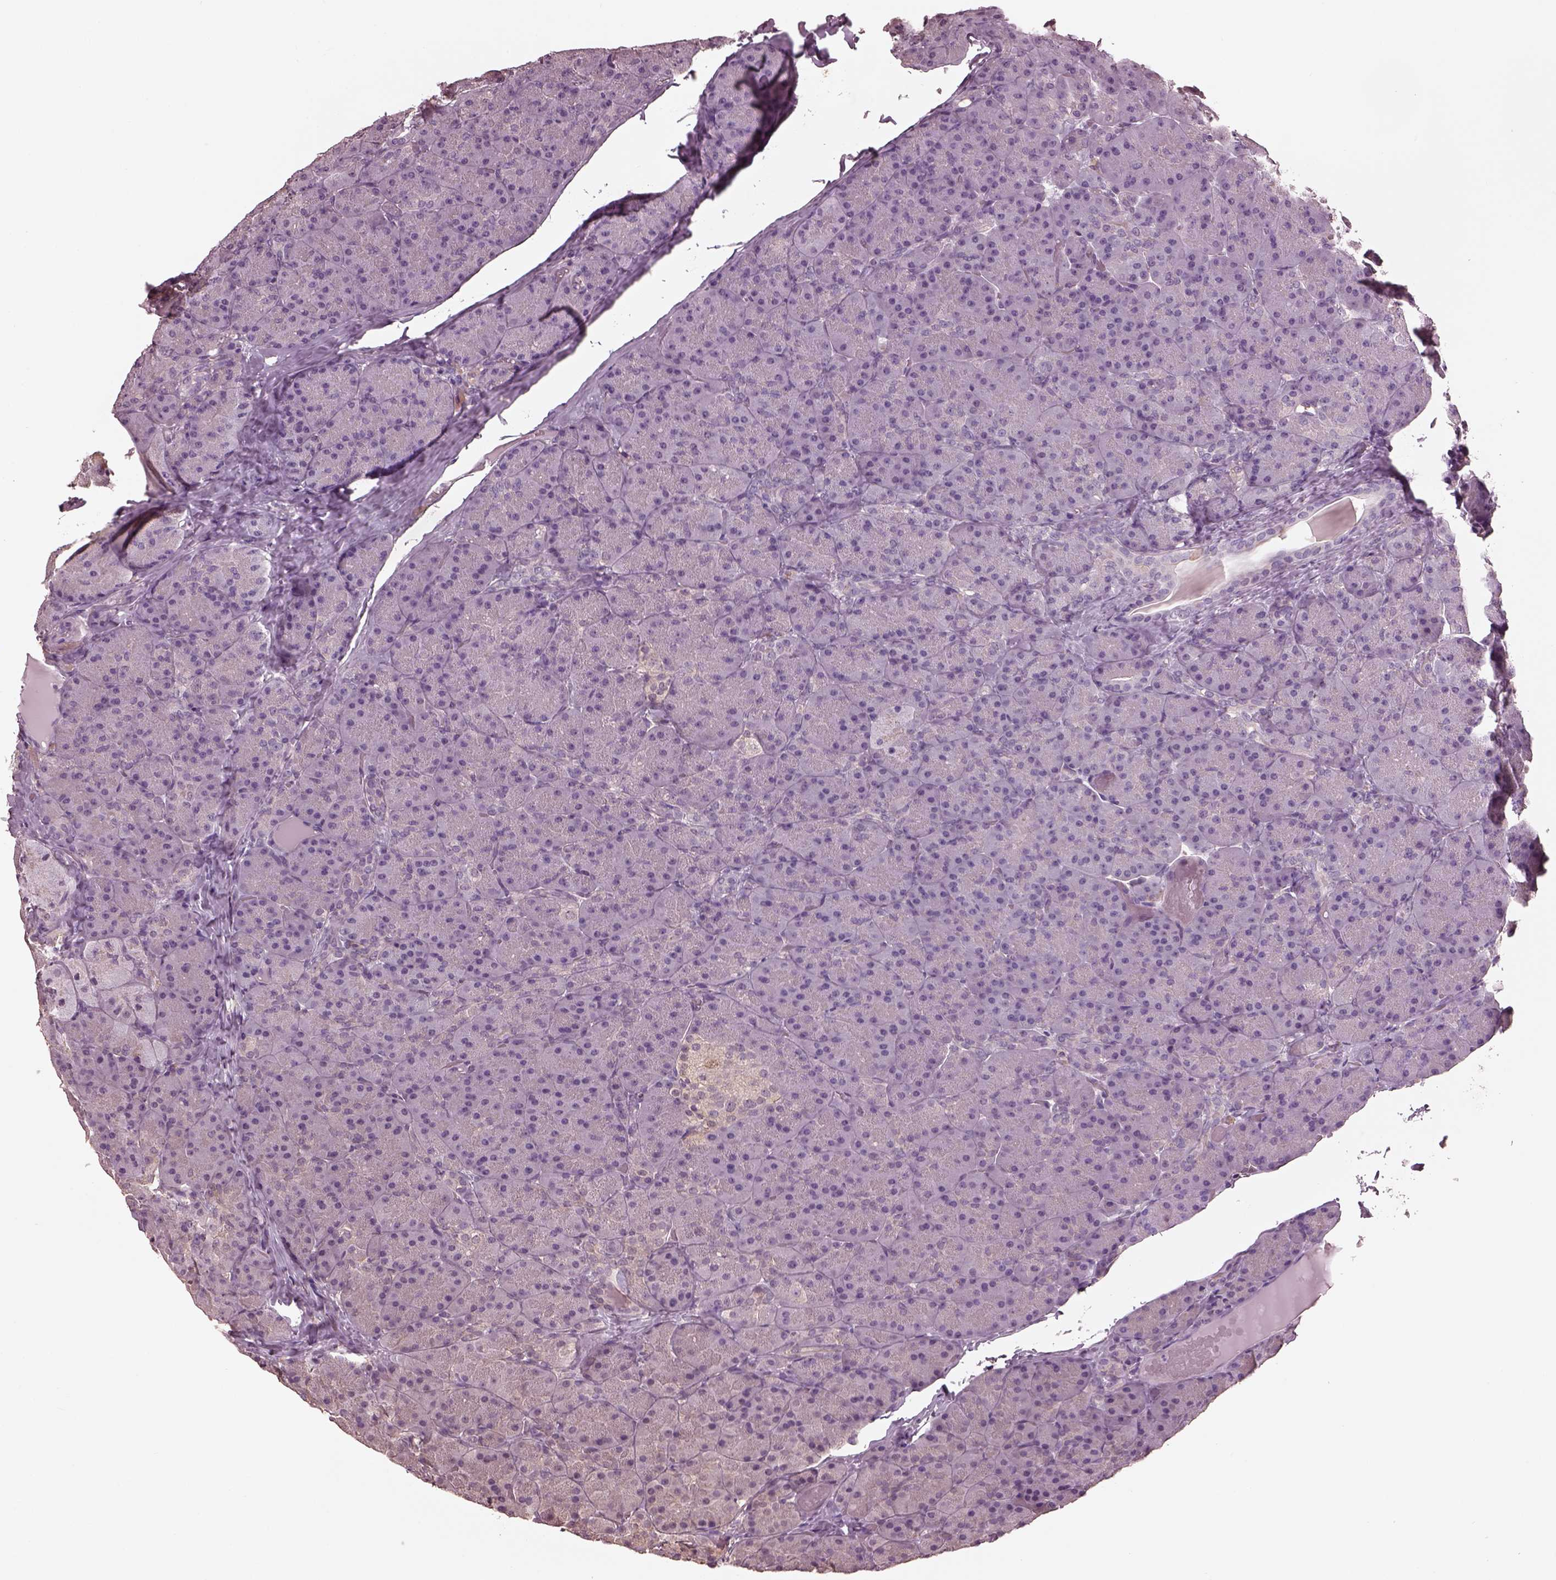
{"staining": {"intensity": "negative", "quantity": "none", "location": "none"}, "tissue": "pancreas", "cell_type": "Exocrine glandular cells", "image_type": "normal", "snomed": [{"axis": "morphology", "description": "Normal tissue, NOS"}, {"axis": "topography", "description": "Pancreas"}], "caption": "Micrograph shows no protein positivity in exocrine glandular cells of normal pancreas.", "gene": "SRI", "patient": {"sex": "male", "age": 57}}